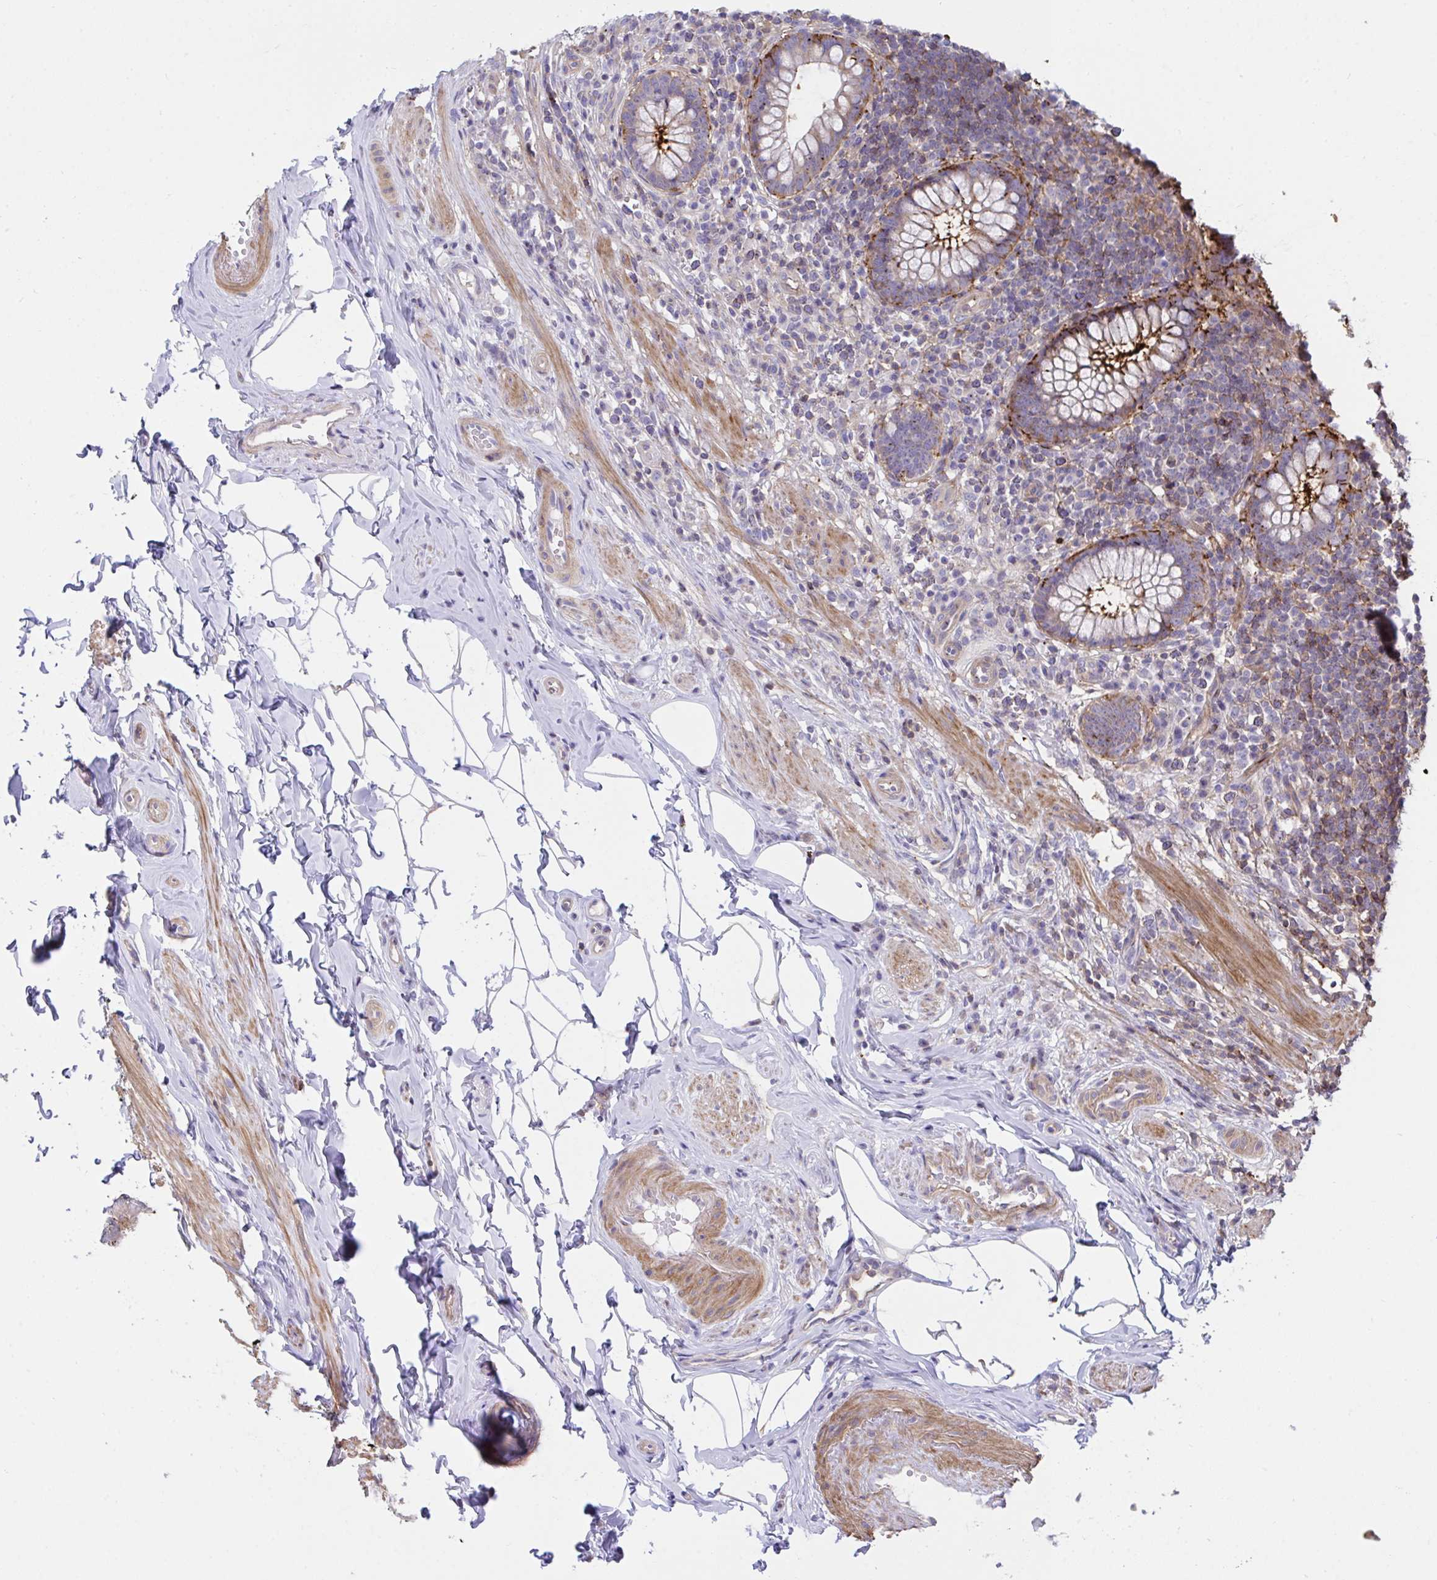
{"staining": {"intensity": "moderate", "quantity": ">75%", "location": "cytoplasmic/membranous"}, "tissue": "appendix", "cell_type": "Glandular cells", "image_type": "normal", "snomed": [{"axis": "morphology", "description": "Normal tissue, NOS"}, {"axis": "topography", "description": "Appendix"}], "caption": "Brown immunohistochemical staining in benign human appendix reveals moderate cytoplasmic/membranous staining in approximately >75% of glandular cells.", "gene": "PPIH", "patient": {"sex": "female", "age": 56}}